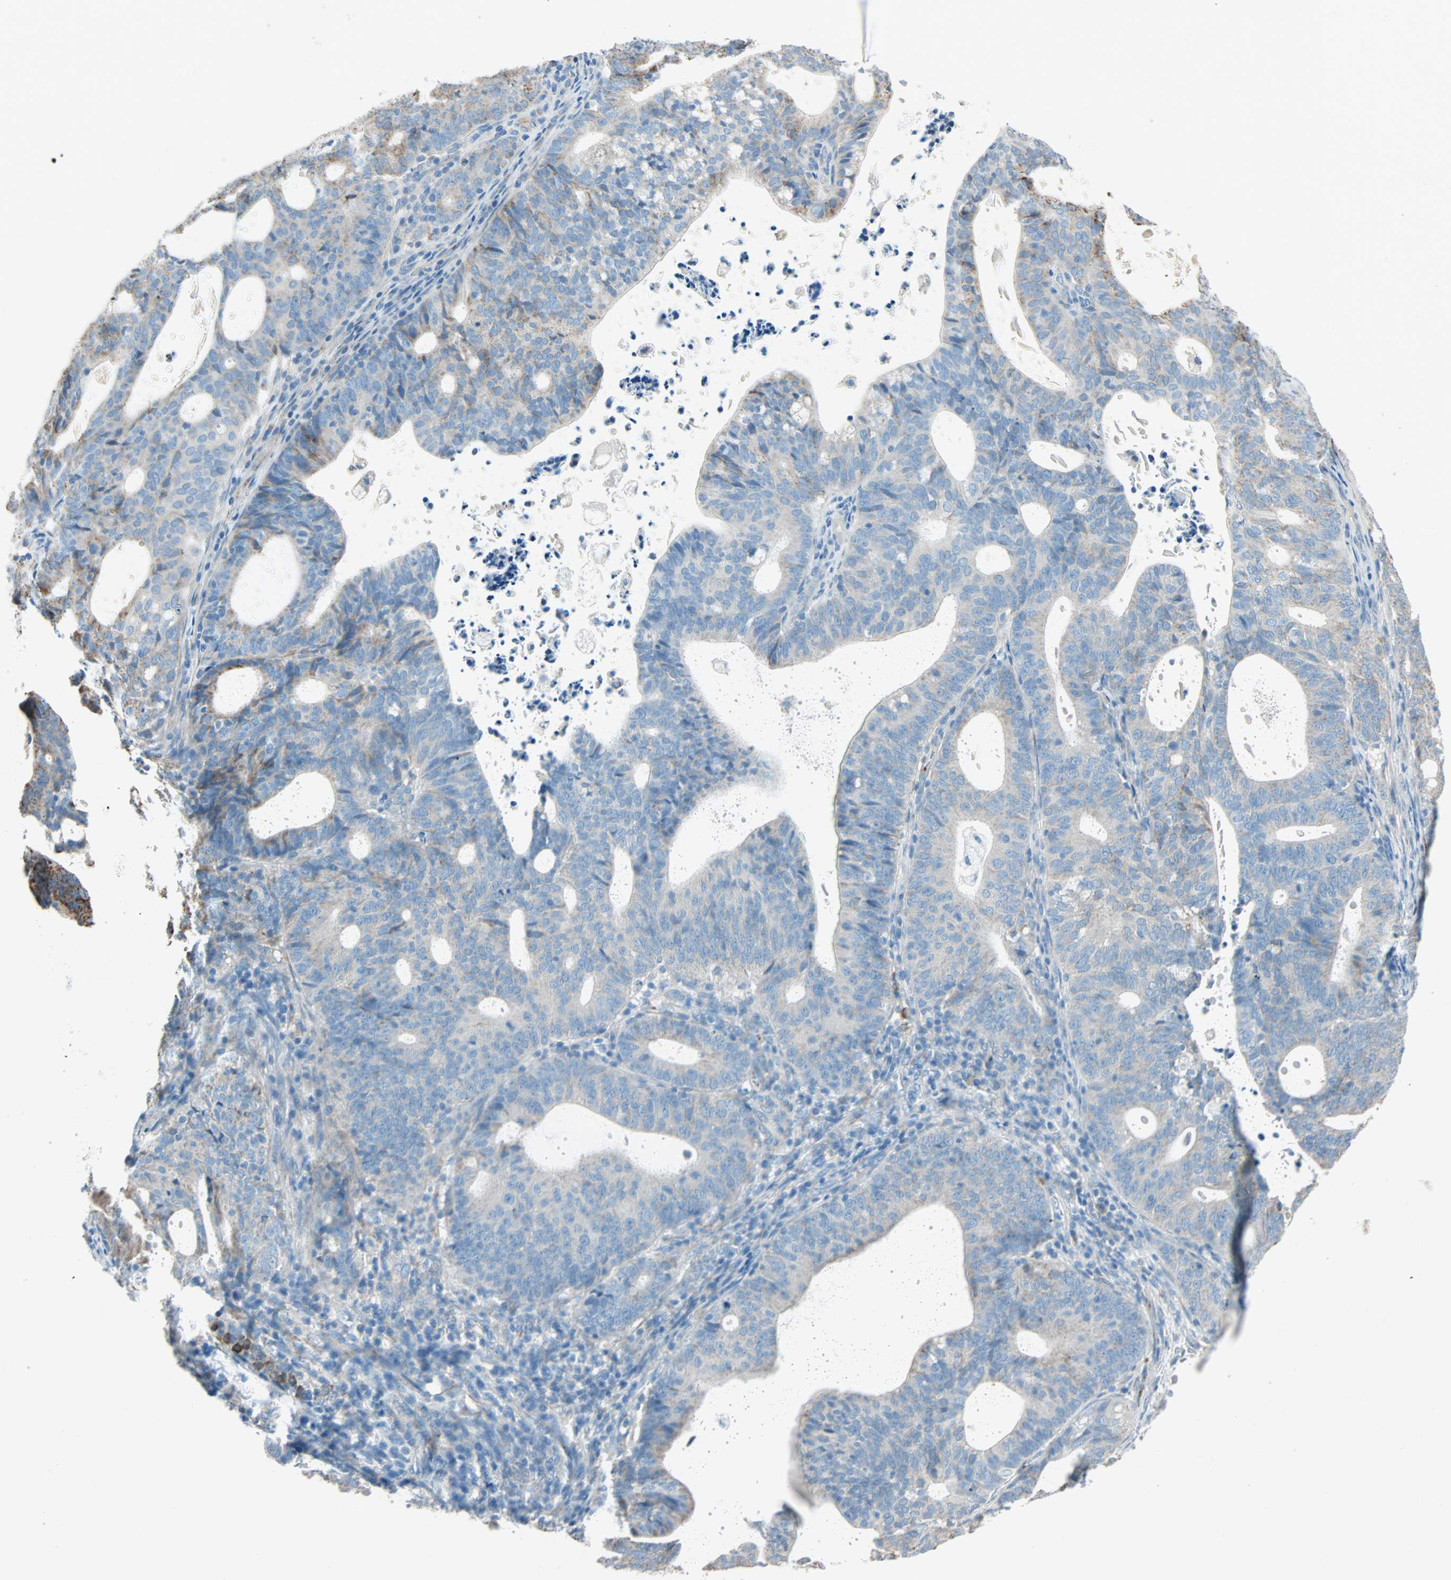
{"staining": {"intensity": "moderate", "quantity": ">75%", "location": "cytoplasmic/membranous"}, "tissue": "endometrial cancer", "cell_type": "Tumor cells", "image_type": "cancer", "snomed": [{"axis": "morphology", "description": "Adenocarcinoma, NOS"}, {"axis": "topography", "description": "Uterus"}], "caption": "This photomicrograph demonstrates IHC staining of human endometrial cancer, with medium moderate cytoplasmic/membranous positivity in about >75% of tumor cells.", "gene": "LY6G6F", "patient": {"sex": "female", "age": 83}}